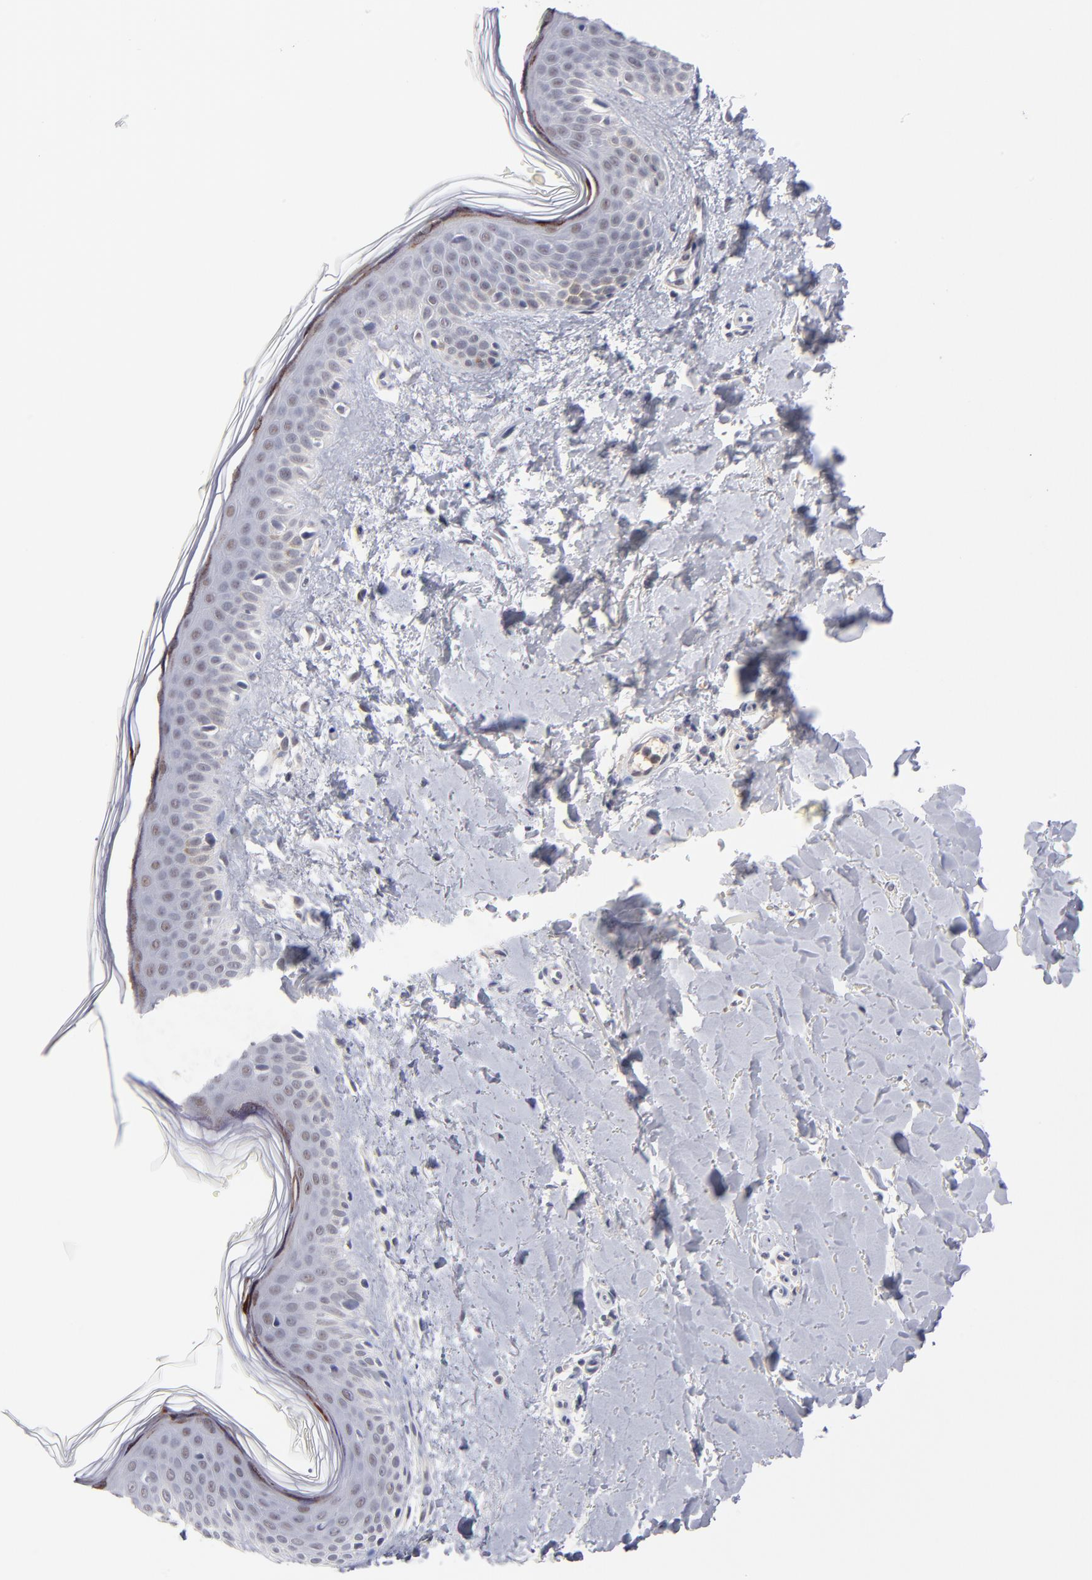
{"staining": {"intensity": "weak", "quantity": "25%-75%", "location": "nuclear"}, "tissue": "skin", "cell_type": "Fibroblasts", "image_type": "normal", "snomed": [{"axis": "morphology", "description": "Normal tissue, NOS"}, {"axis": "topography", "description": "Skin"}], "caption": "IHC of benign skin exhibits low levels of weak nuclear staining in approximately 25%-75% of fibroblasts.", "gene": "WSB1", "patient": {"sex": "female", "age": 56}}